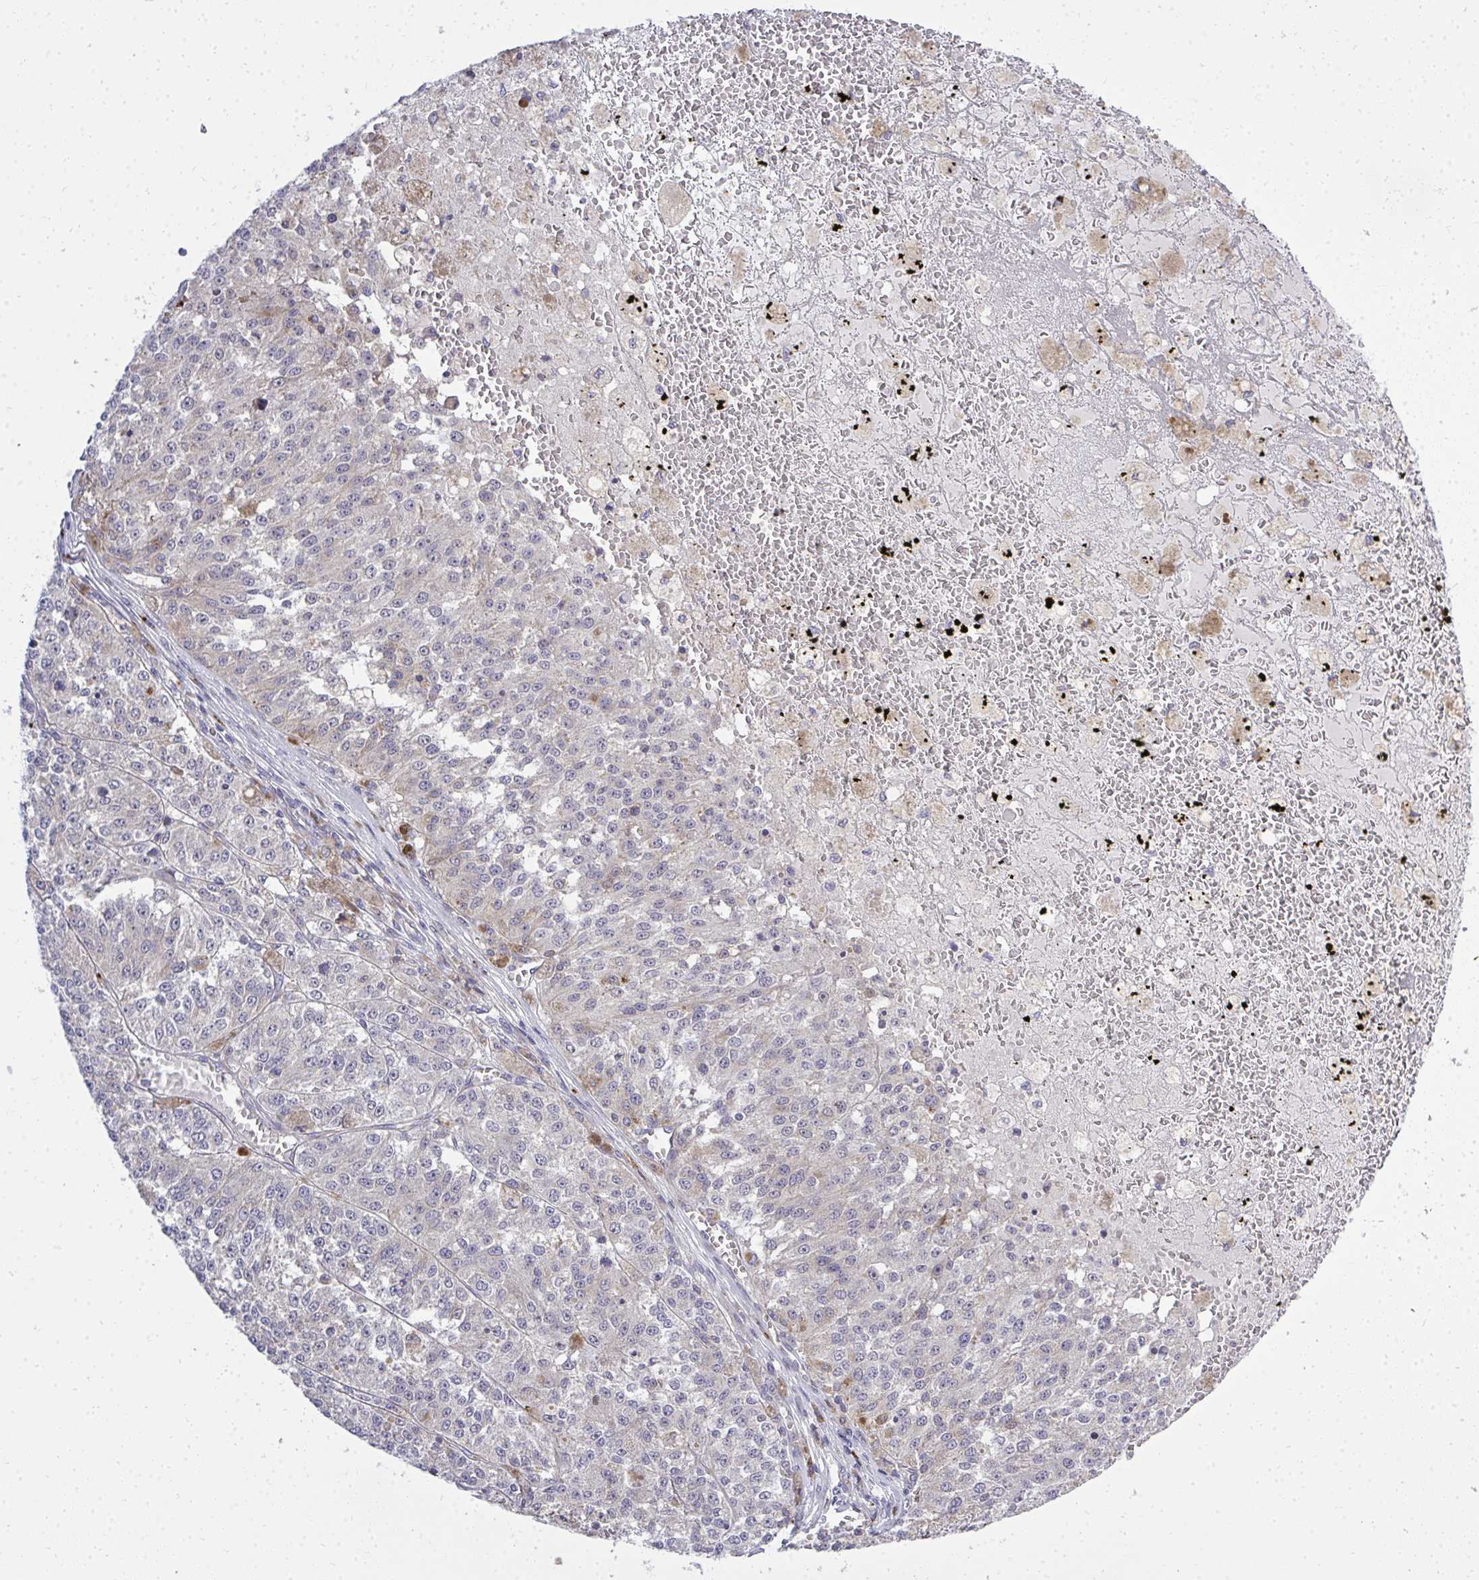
{"staining": {"intensity": "negative", "quantity": "none", "location": "none"}, "tissue": "melanoma", "cell_type": "Tumor cells", "image_type": "cancer", "snomed": [{"axis": "morphology", "description": "Malignant melanoma, Metastatic site"}, {"axis": "topography", "description": "Lymph node"}], "caption": "DAB immunohistochemical staining of human melanoma shows no significant staining in tumor cells. (Brightfield microscopy of DAB immunohistochemistry at high magnification).", "gene": "XAF1", "patient": {"sex": "female", "age": 64}}